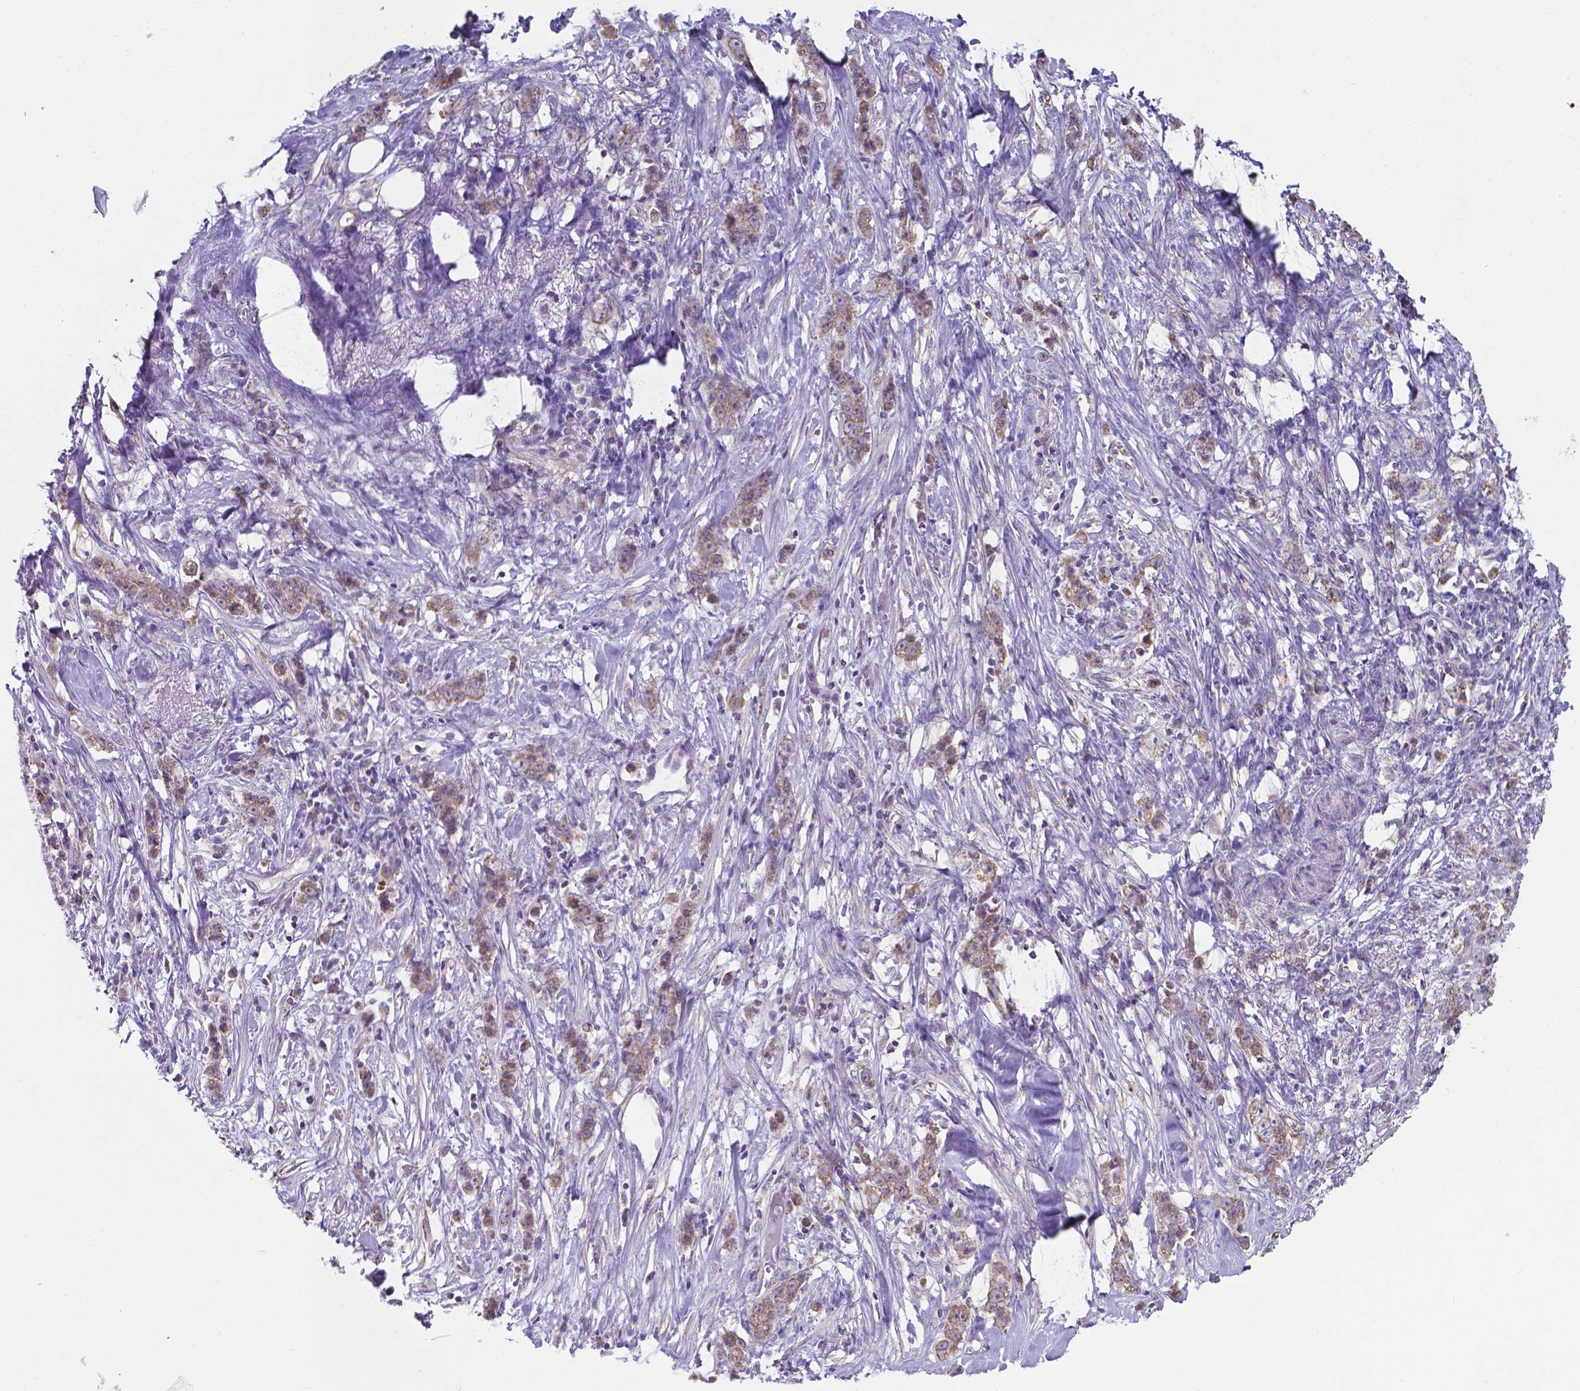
{"staining": {"intensity": "weak", "quantity": ">75%", "location": "cytoplasmic/membranous"}, "tissue": "stomach cancer", "cell_type": "Tumor cells", "image_type": "cancer", "snomed": [{"axis": "morphology", "description": "Adenocarcinoma, NOS"}, {"axis": "topography", "description": "Stomach, lower"}], "caption": "Adenocarcinoma (stomach) was stained to show a protein in brown. There is low levels of weak cytoplasmic/membranous expression in approximately >75% of tumor cells. (DAB IHC with brightfield microscopy, high magnification).", "gene": "FAM114A1", "patient": {"sex": "male", "age": 88}}